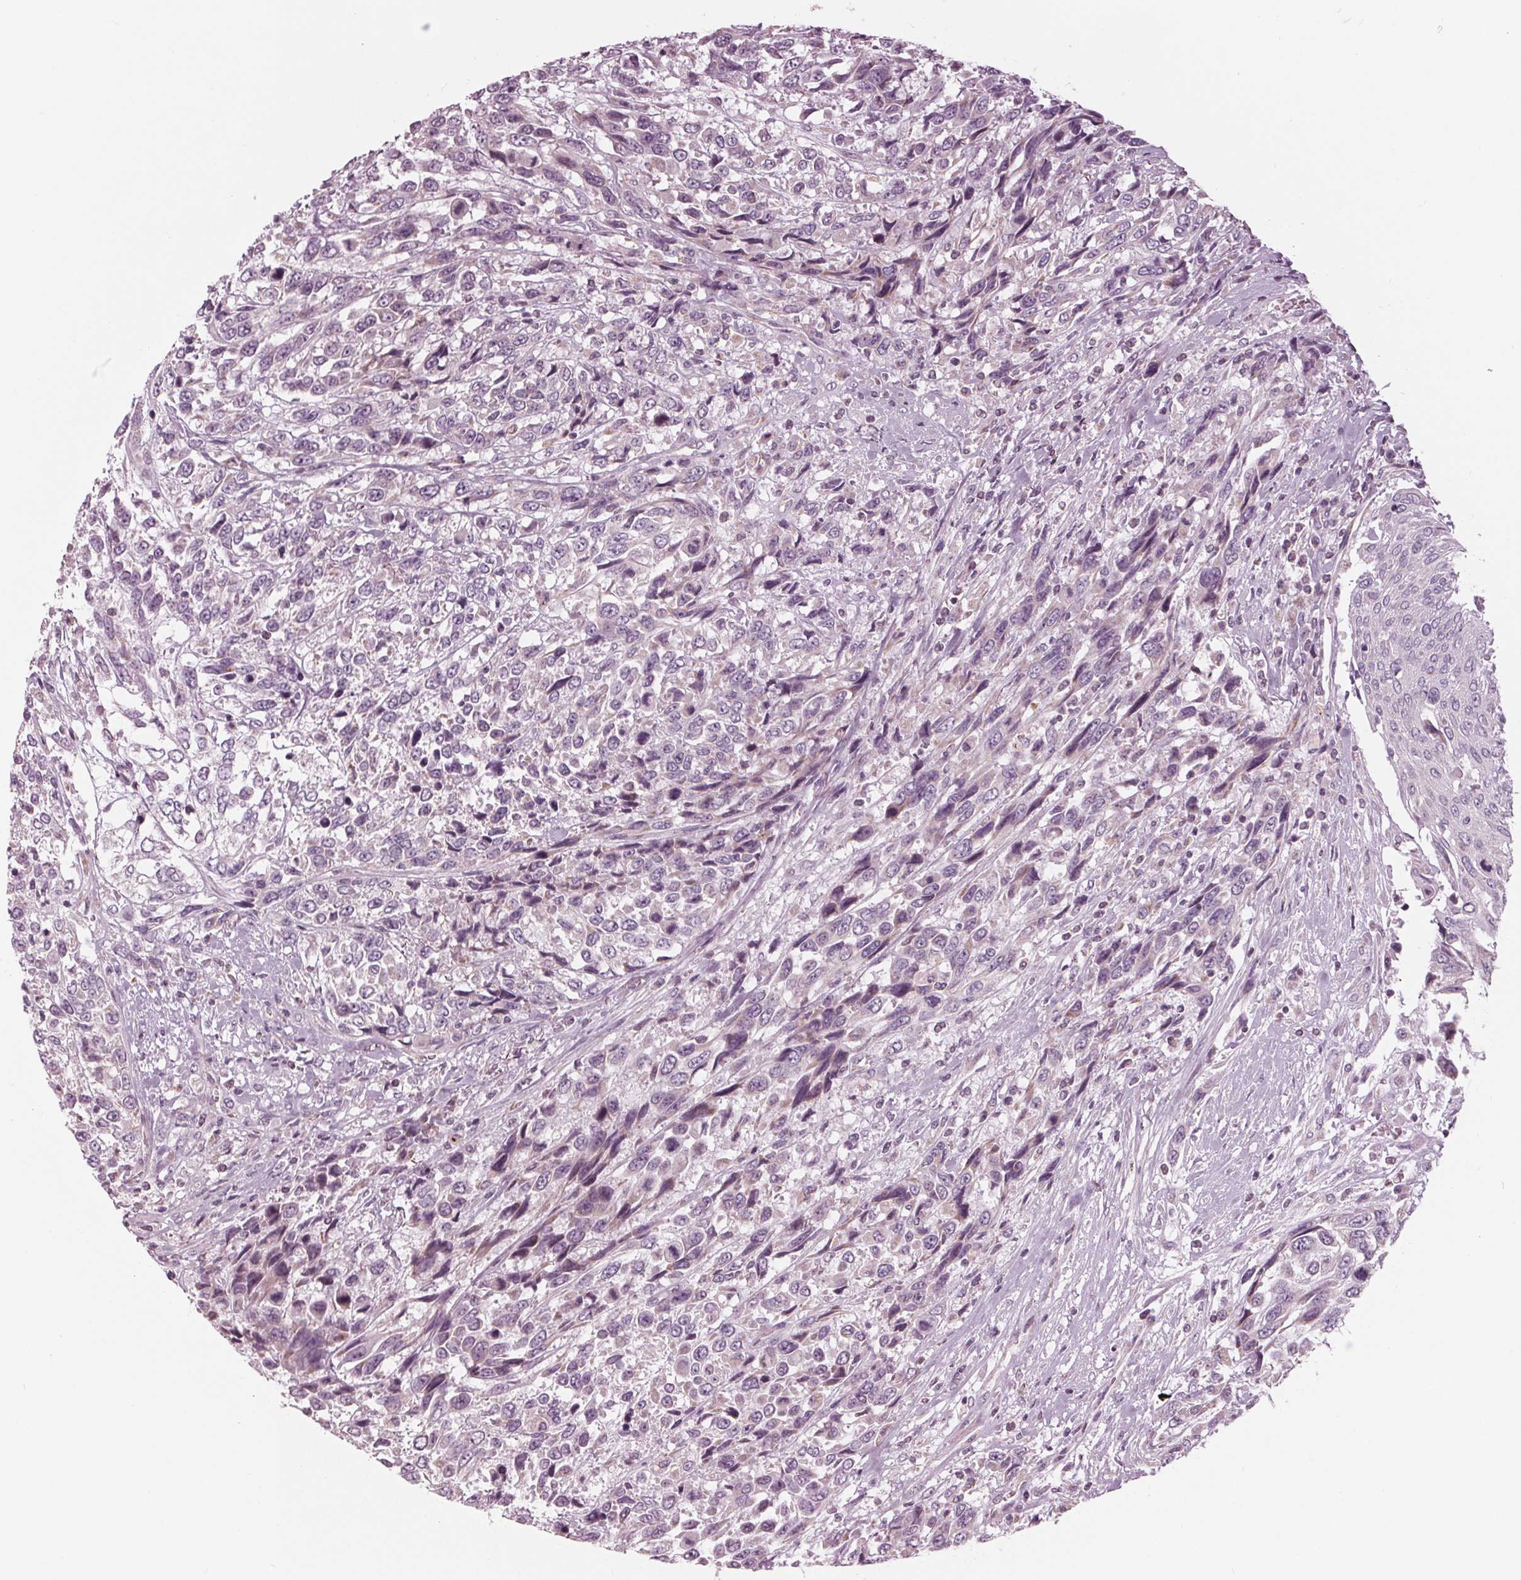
{"staining": {"intensity": "negative", "quantity": "none", "location": "none"}, "tissue": "urothelial cancer", "cell_type": "Tumor cells", "image_type": "cancer", "snomed": [{"axis": "morphology", "description": "Urothelial carcinoma, High grade"}, {"axis": "topography", "description": "Urinary bladder"}], "caption": "This is an IHC image of urothelial carcinoma (high-grade). There is no expression in tumor cells.", "gene": "CLN6", "patient": {"sex": "female", "age": 70}}